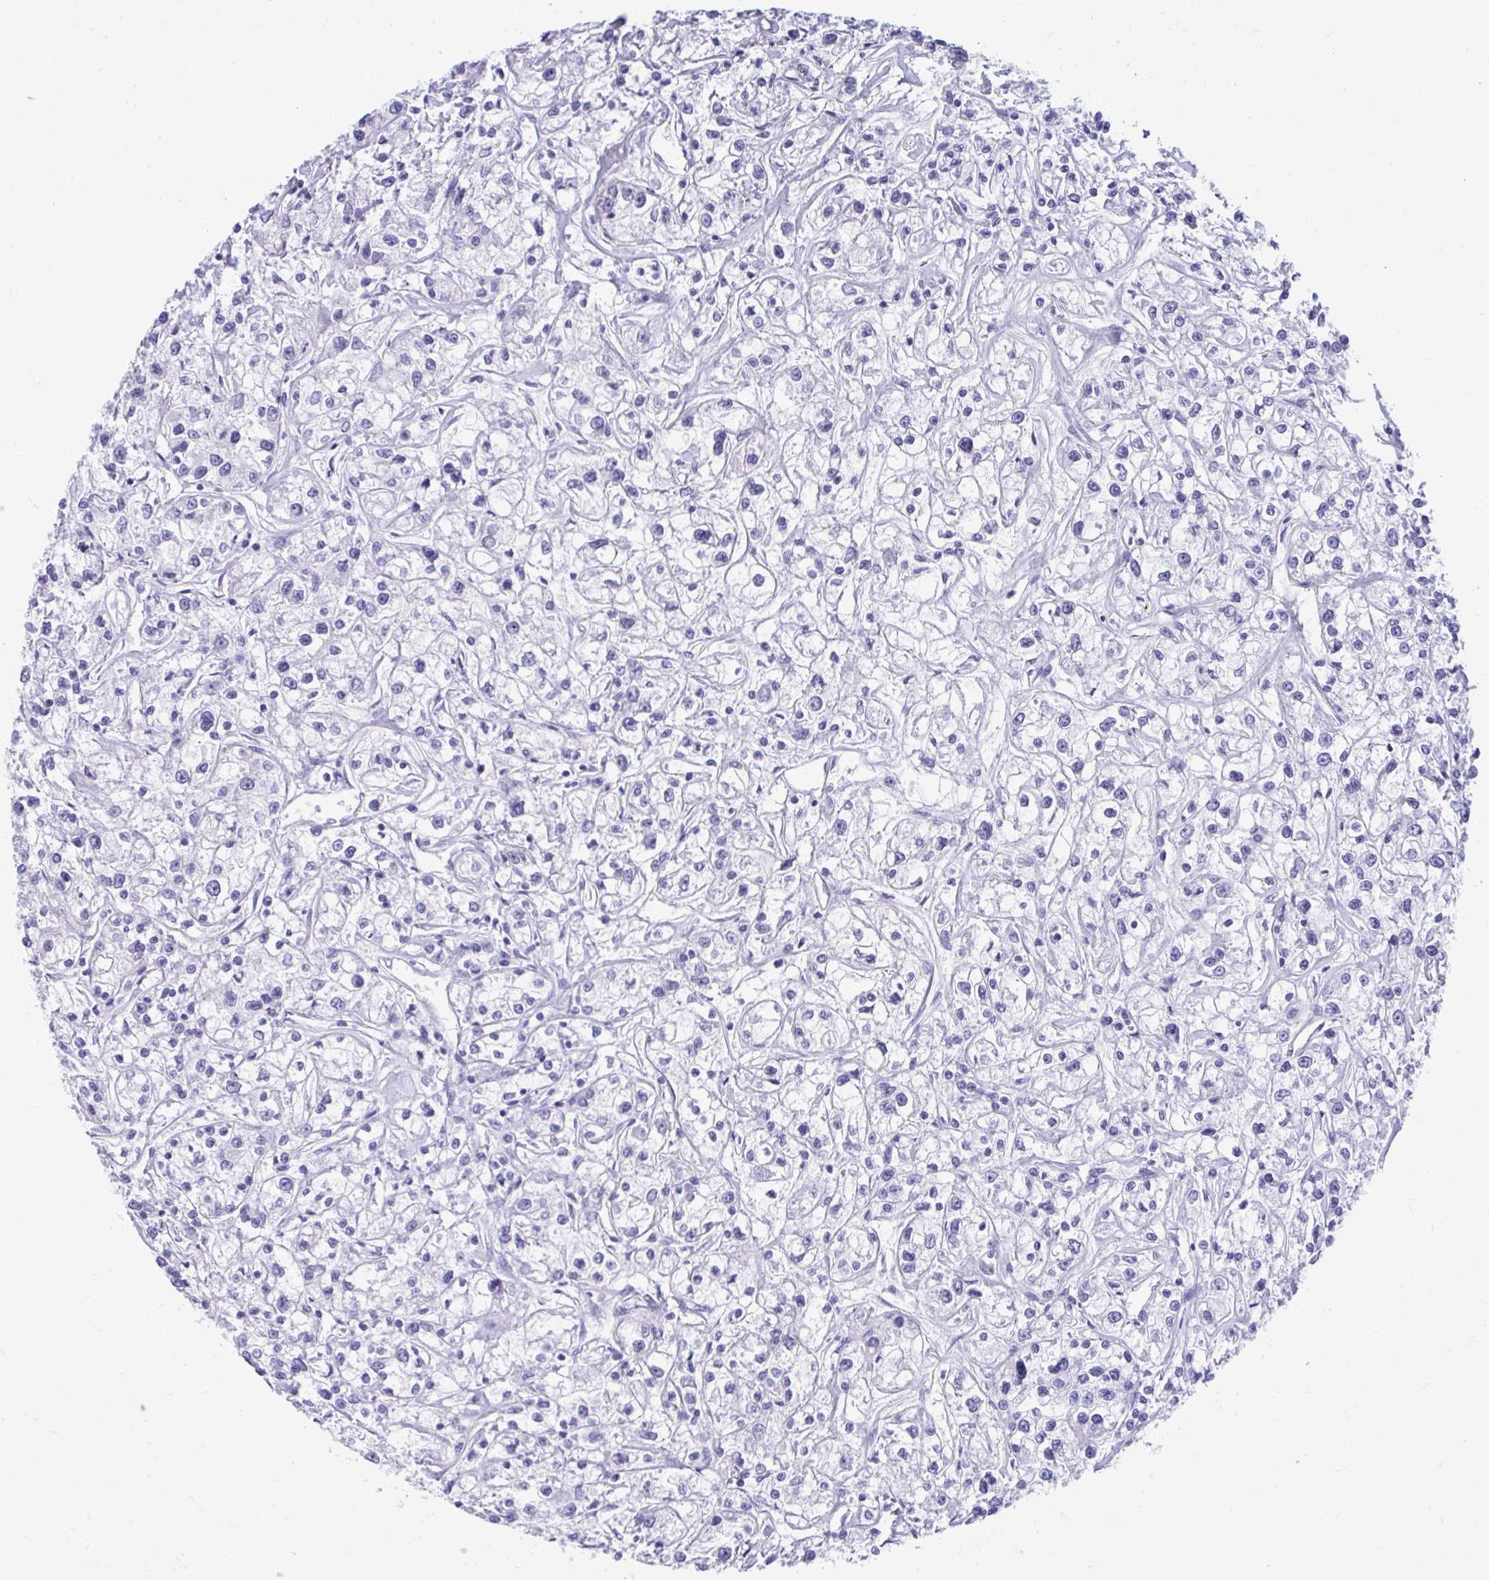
{"staining": {"intensity": "negative", "quantity": "none", "location": "none"}, "tissue": "renal cancer", "cell_type": "Tumor cells", "image_type": "cancer", "snomed": [{"axis": "morphology", "description": "Adenocarcinoma, NOS"}, {"axis": "topography", "description": "Kidney"}], "caption": "A photomicrograph of human adenocarcinoma (renal) is negative for staining in tumor cells.", "gene": "SMIM9", "patient": {"sex": "female", "age": 59}}